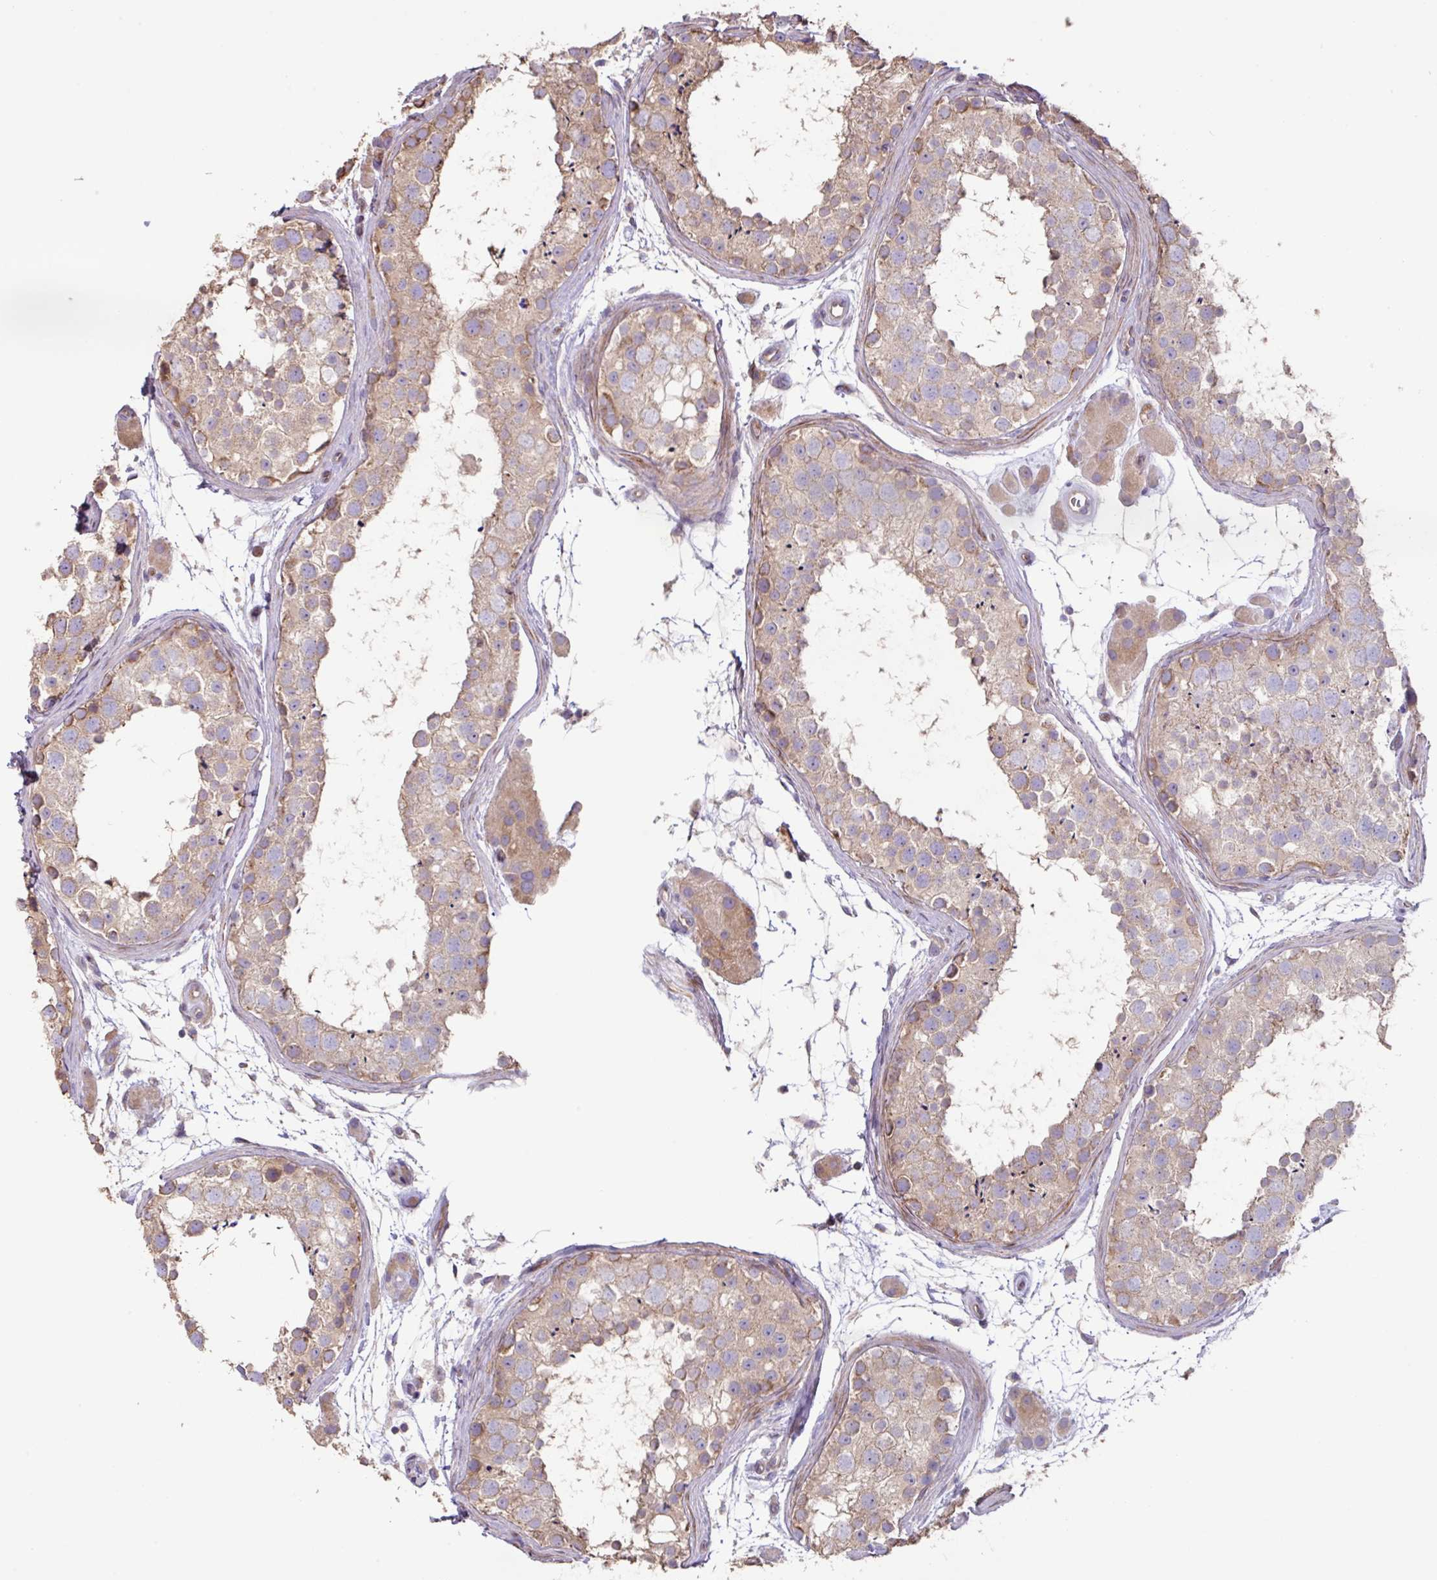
{"staining": {"intensity": "moderate", "quantity": "25%-75%", "location": "cytoplasmic/membranous"}, "tissue": "testis", "cell_type": "Cells in seminiferous ducts", "image_type": "normal", "snomed": [{"axis": "morphology", "description": "Normal tissue, NOS"}, {"axis": "topography", "description": "Testis"}], "caption": "A high-resolution histopathology image shows IHC staining of unremarkable testis, which reveals moderate cytoplasmic/membranous staining in about 25%-75% of cells in seminiferous ducts.", "gene": "MRRF", "patient": {"sex": "male", "age": 41}}